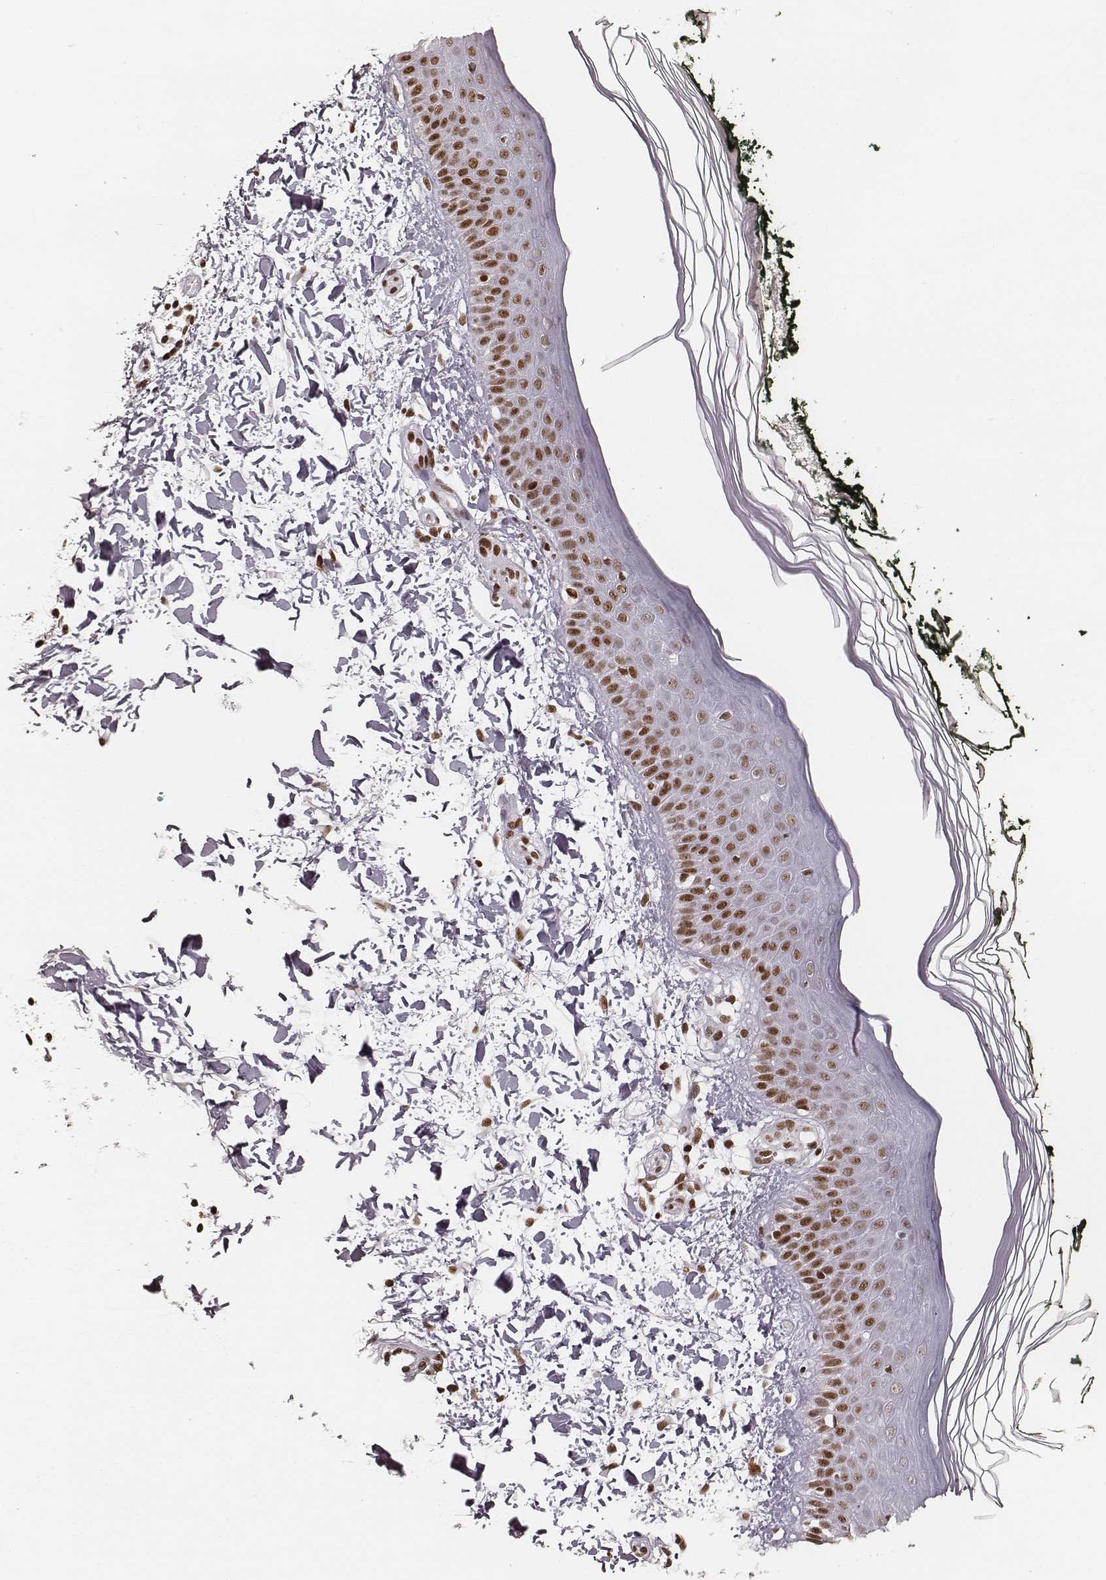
{"staining": {"intensity": "moderate", "quantity": ">75%", "location": "nuclear"}, "tissue": "skin", "cell_type": "Fibroblasts", "image_type": "normal", "snomed": [{"axis": "morphology", "description": "Normal tissue, NOS"}, {"axis": "topography", "description": "Skin"}], "caption": "A micrograph of human skin stained for a protein shows moderate nuclear brown staining in fibroblasts. (DAB (3,3'-diaminobenzidine) IHC, brown staining for protein, blue staining for nuclei).", "gene": "PARP1", "patient": {"sex": "female", "age": 62}}